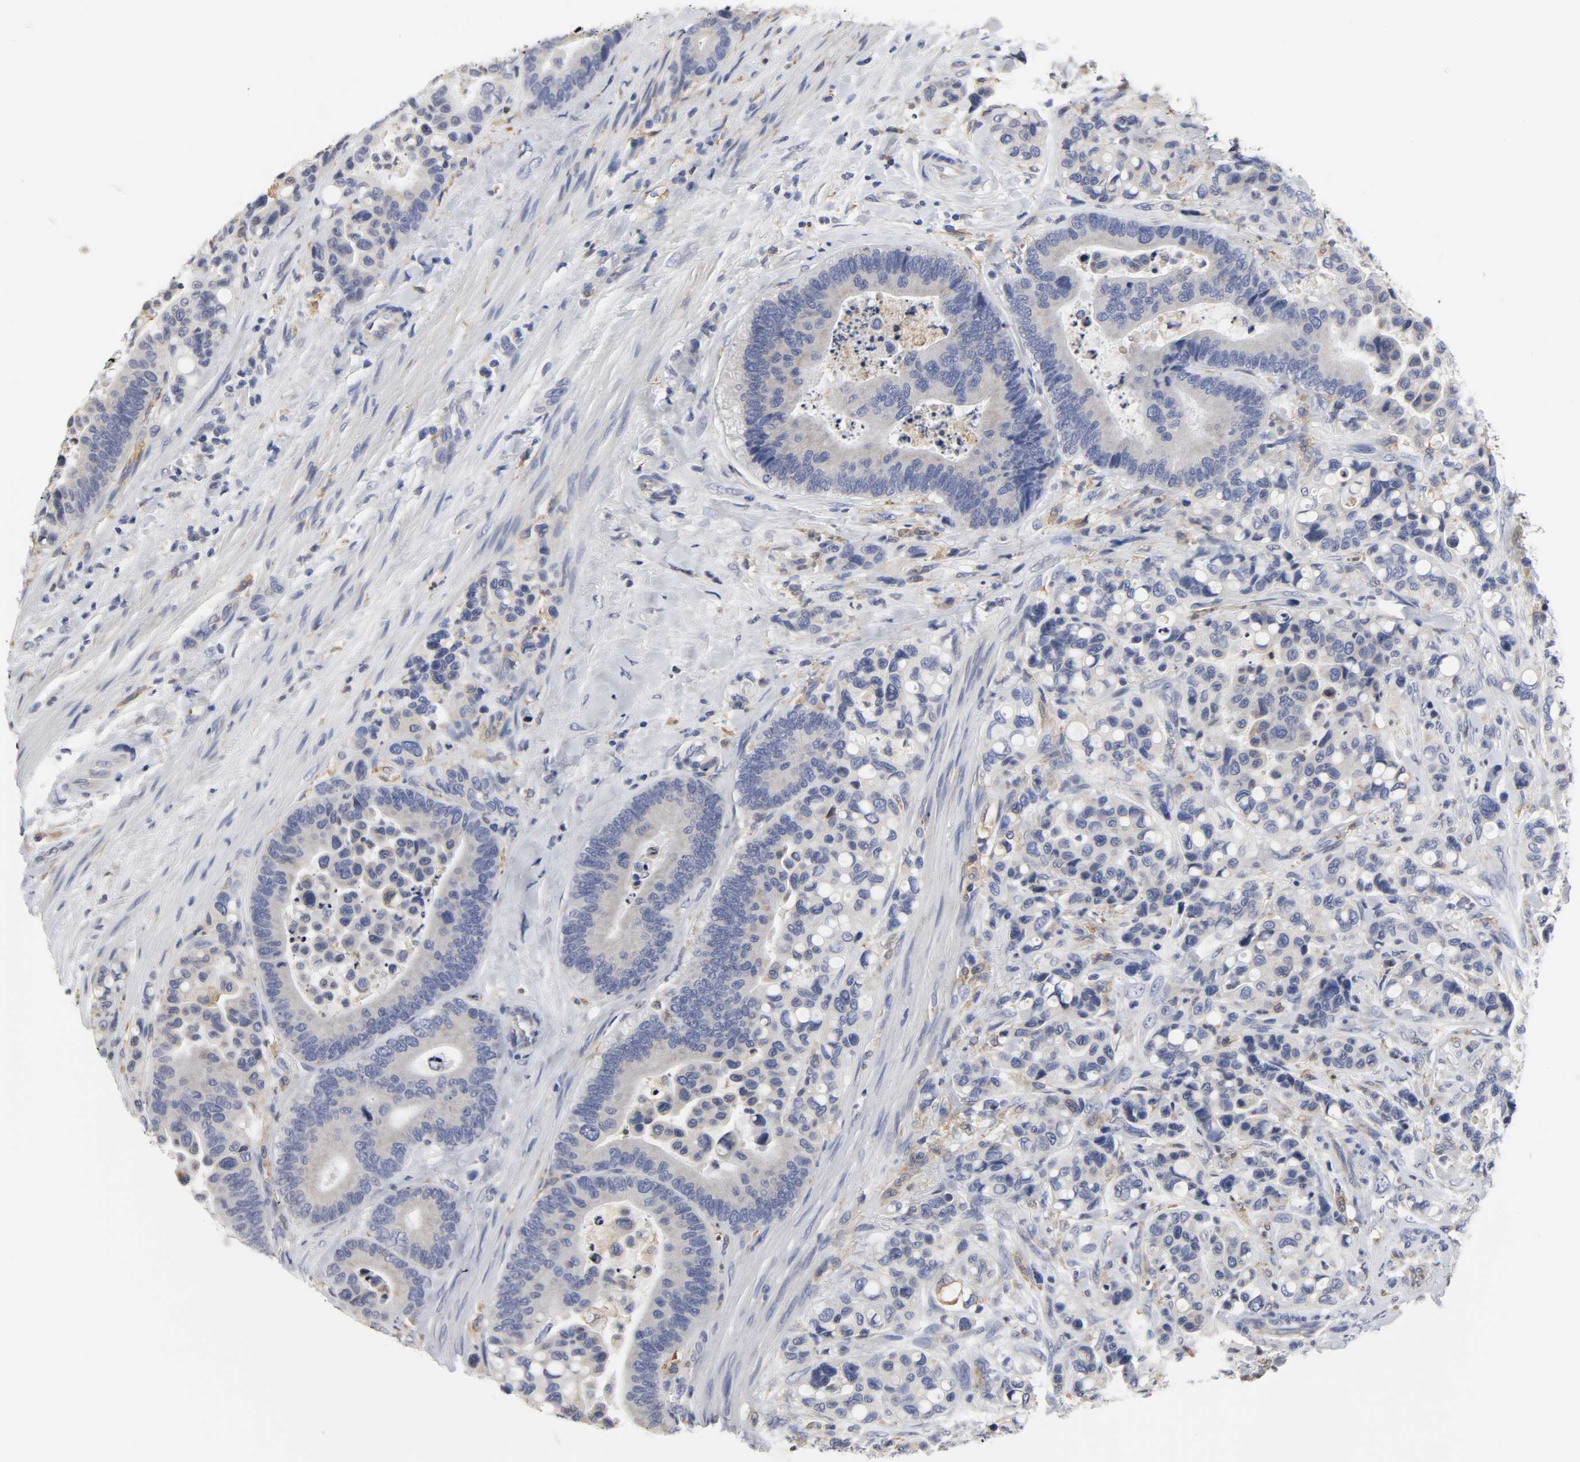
{"staining": {"intensity": "negative", "quantity": "none", "location": "none"}, "tissue": "colorectal cancer", "cell_type": "Tumor cells", "image_type": "cancer", "snomed": [{"axis": "morphology", "description": "Normal tissue, NOS"}, {"axis": "morphology", "description": "Adenocarcinoma, NOS"}, {"axis": "topography", "description": "Colon"}], "caption": "Human colorectal cancer stained for a protein using IHC demonstrates no expression in tumor cells.", "gene": "HCK", "patient": {"sex": "male", "age": 82}}